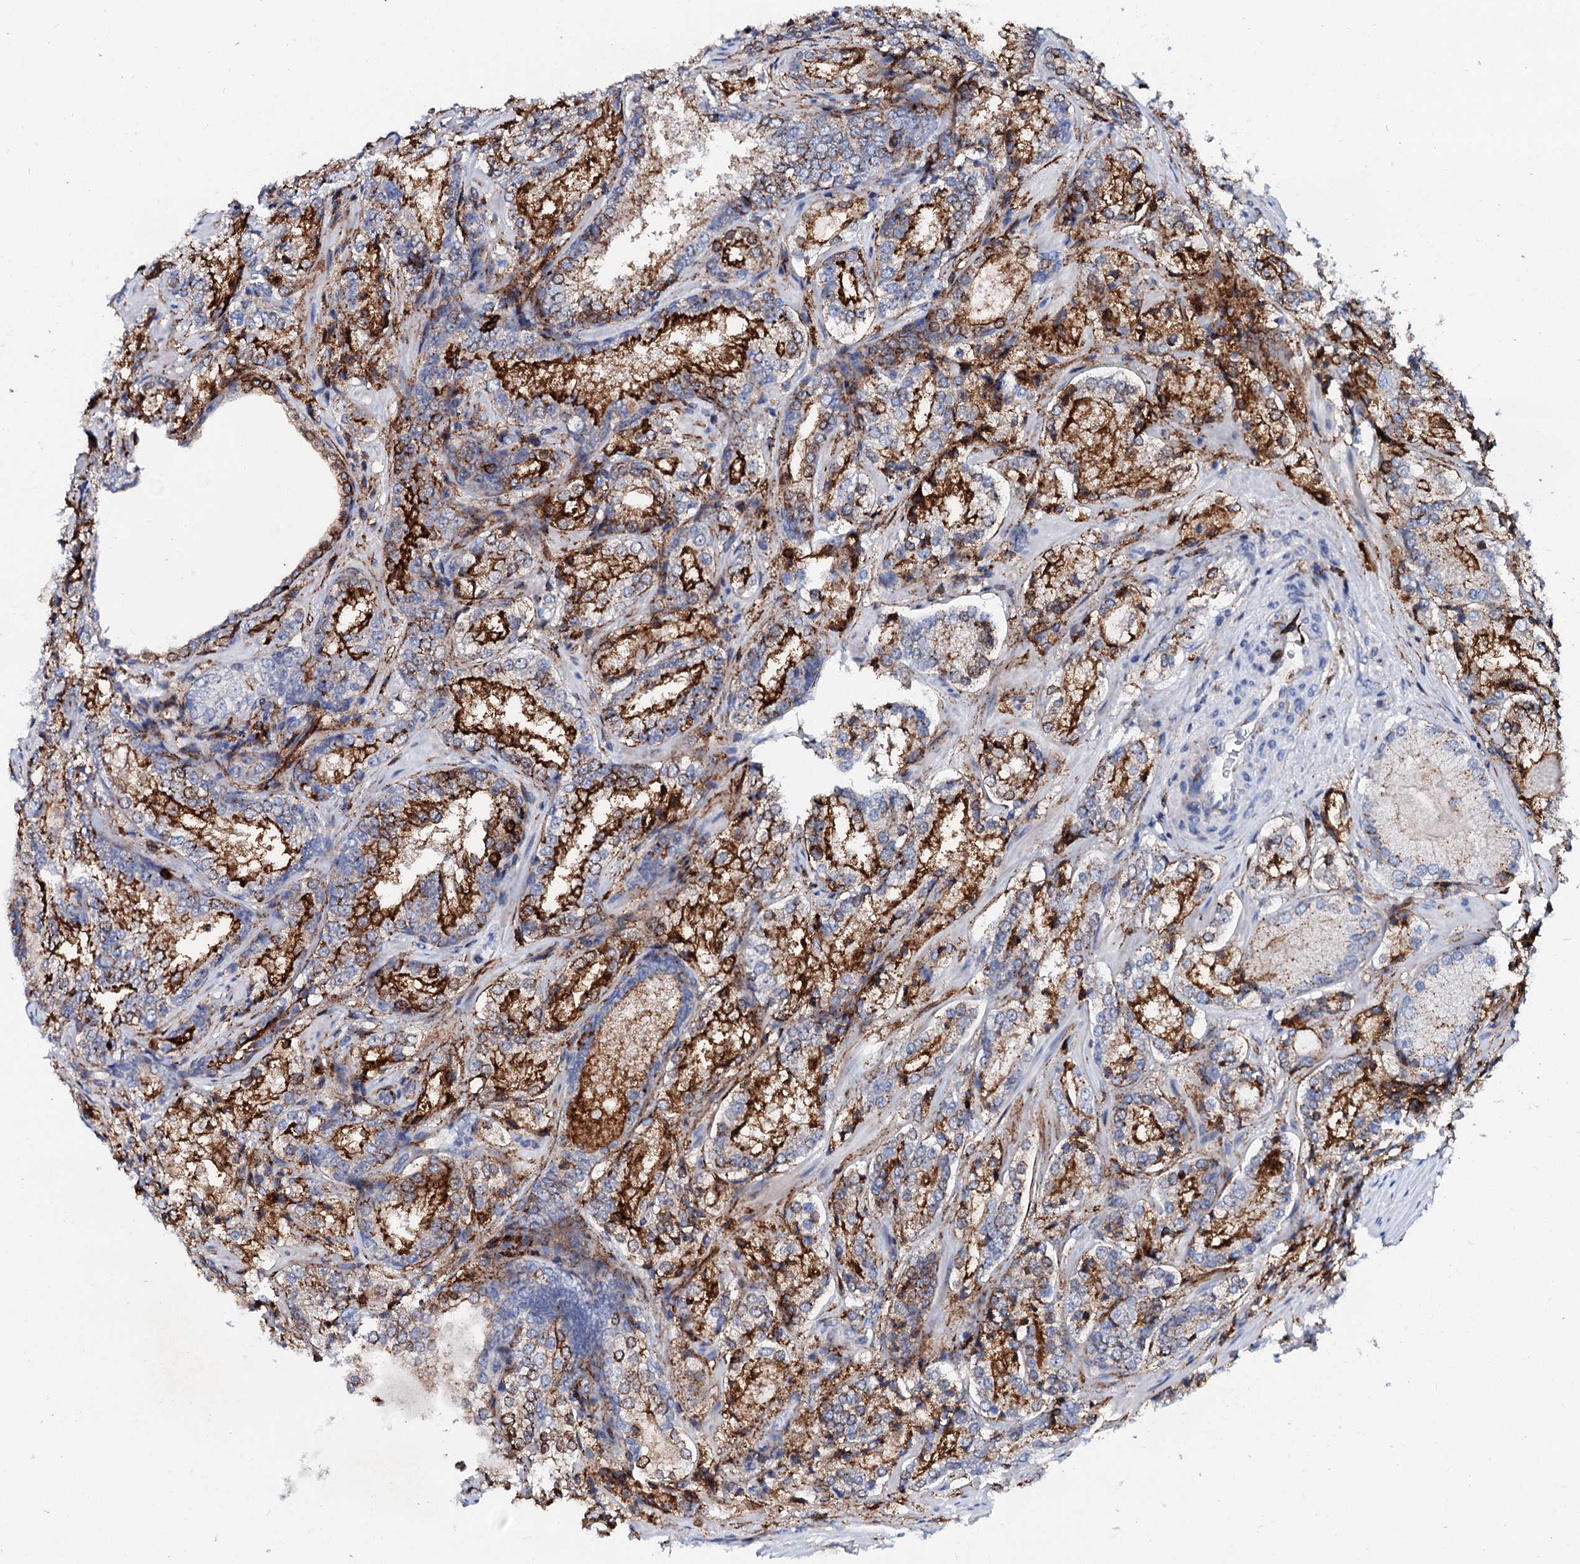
{"staining": {"intensity": "strong", "quantity": ">75%", "location": "cytoplasmic/membranous"}, "tissue": "prostate cancer", "cell_type": "Tumor cells", "image_type": "cancer", "snomed": [{"axis": "morphology", "description": "Adenocarcinoma, Low grade"}, {"axis": "topography", "description": "Prostate"}], "caption": "Prostate low-grade adenocarcinoma stained for a protein (brown) exhibits strong cytoplasmic/membranous positive staining in about >75% of tumor cells.", "gene": "MED13L", "patient": {"sex": "male", "age": 74}}